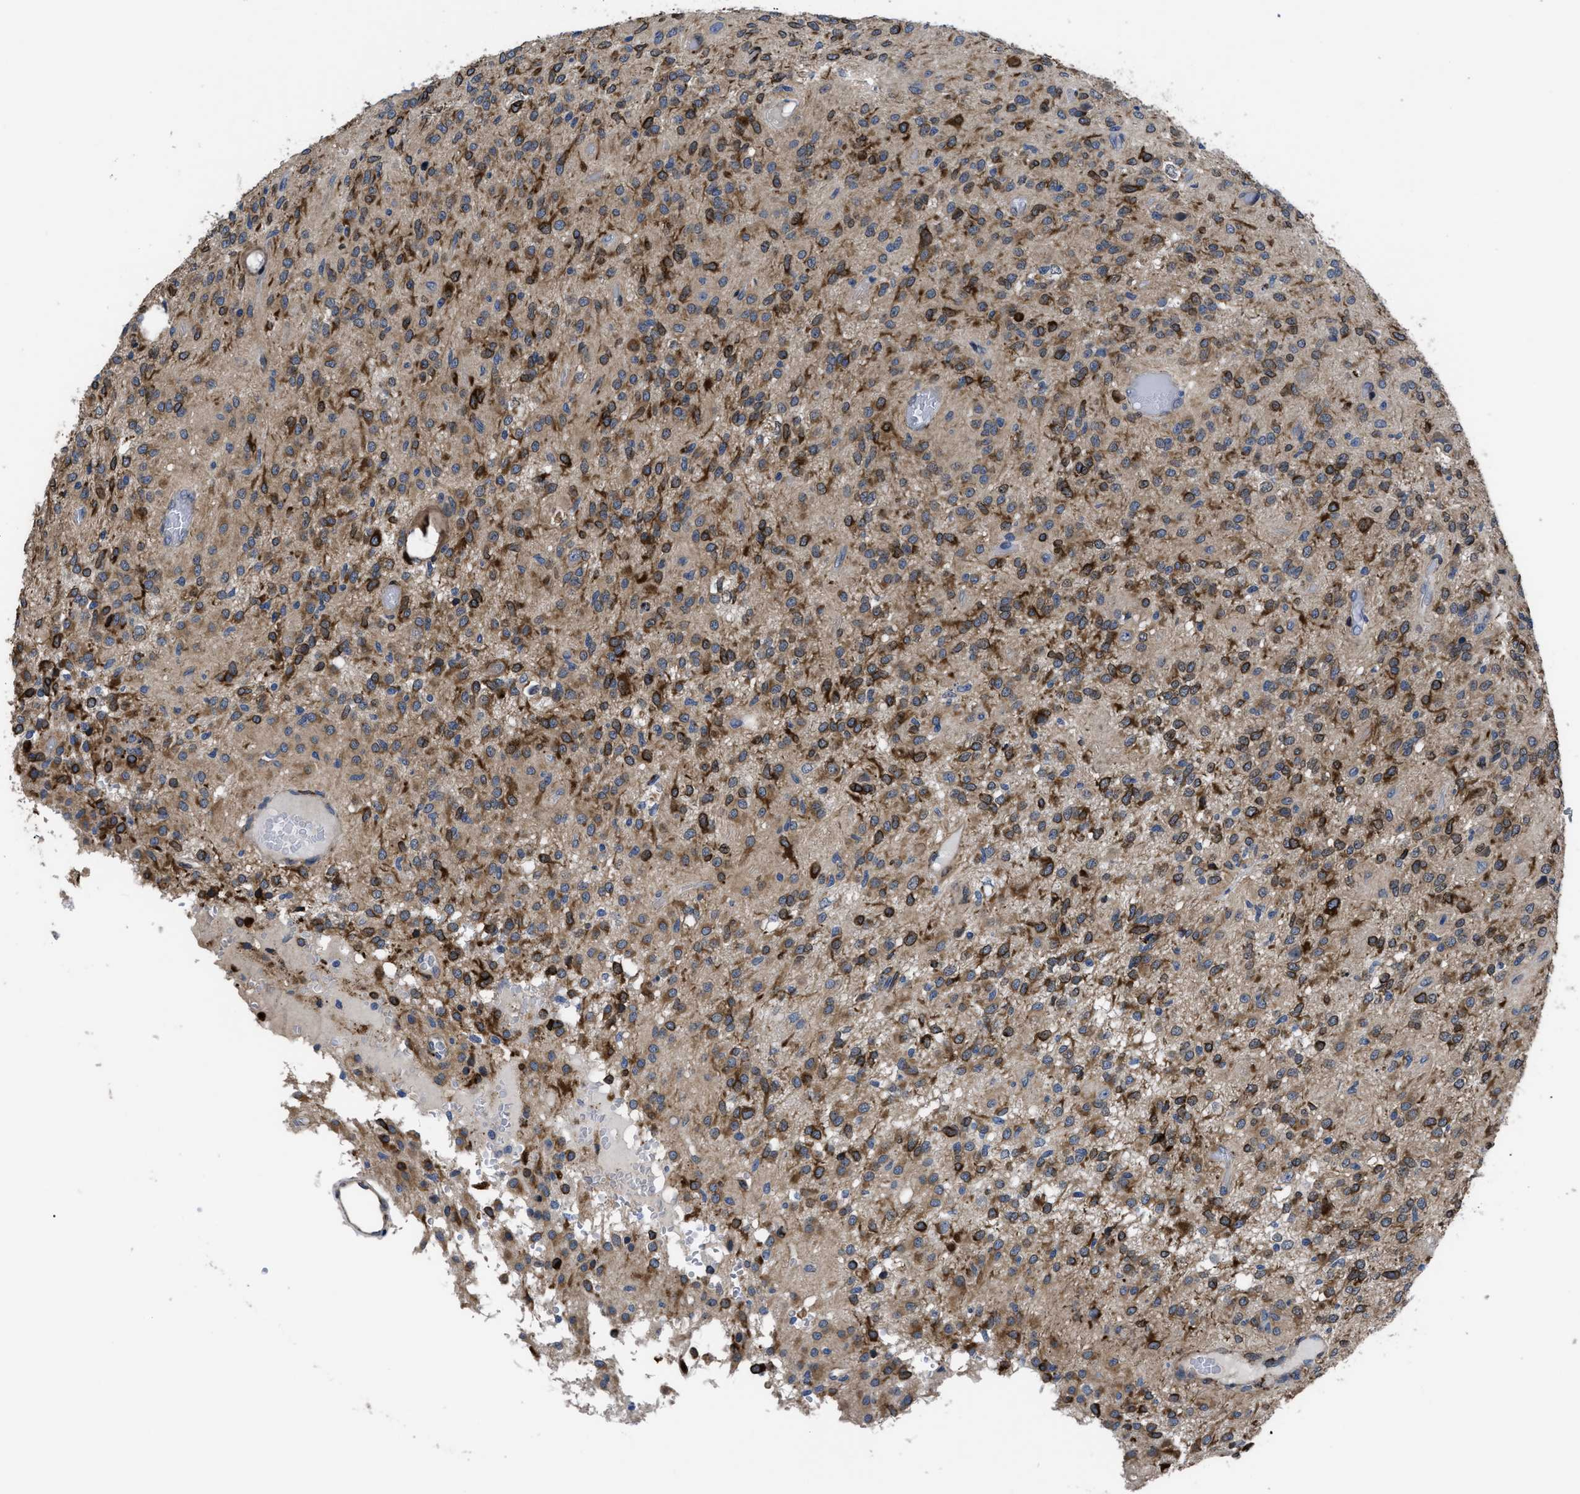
{"staining": {"intensity": "moderate", "quantity": "25%-75%", "location": "cytoplasmic/membranous"}, "tissue": "glioma", "cell_type": "Tumor cells", "image_type": "cancer", "snomed": [{"axis": "morphology", "description": "Glioma, malignant, High grade"}, {"axis": "topography", "description": "Brain"}], "caption": "High-magnification brightfield microscopy of high-grade glioma (malignant) stained with DAB (brown) and counterstained with hematoxylin (blue). tumor cells exhibit moderate cytoplasmic/membranous positivity is seen in about25%-75% of cells. The protein is shown in brown color, while the nuclei are stained blue.", "gene": "SQLE", "patient": {"sex": "female", "age": 59}}